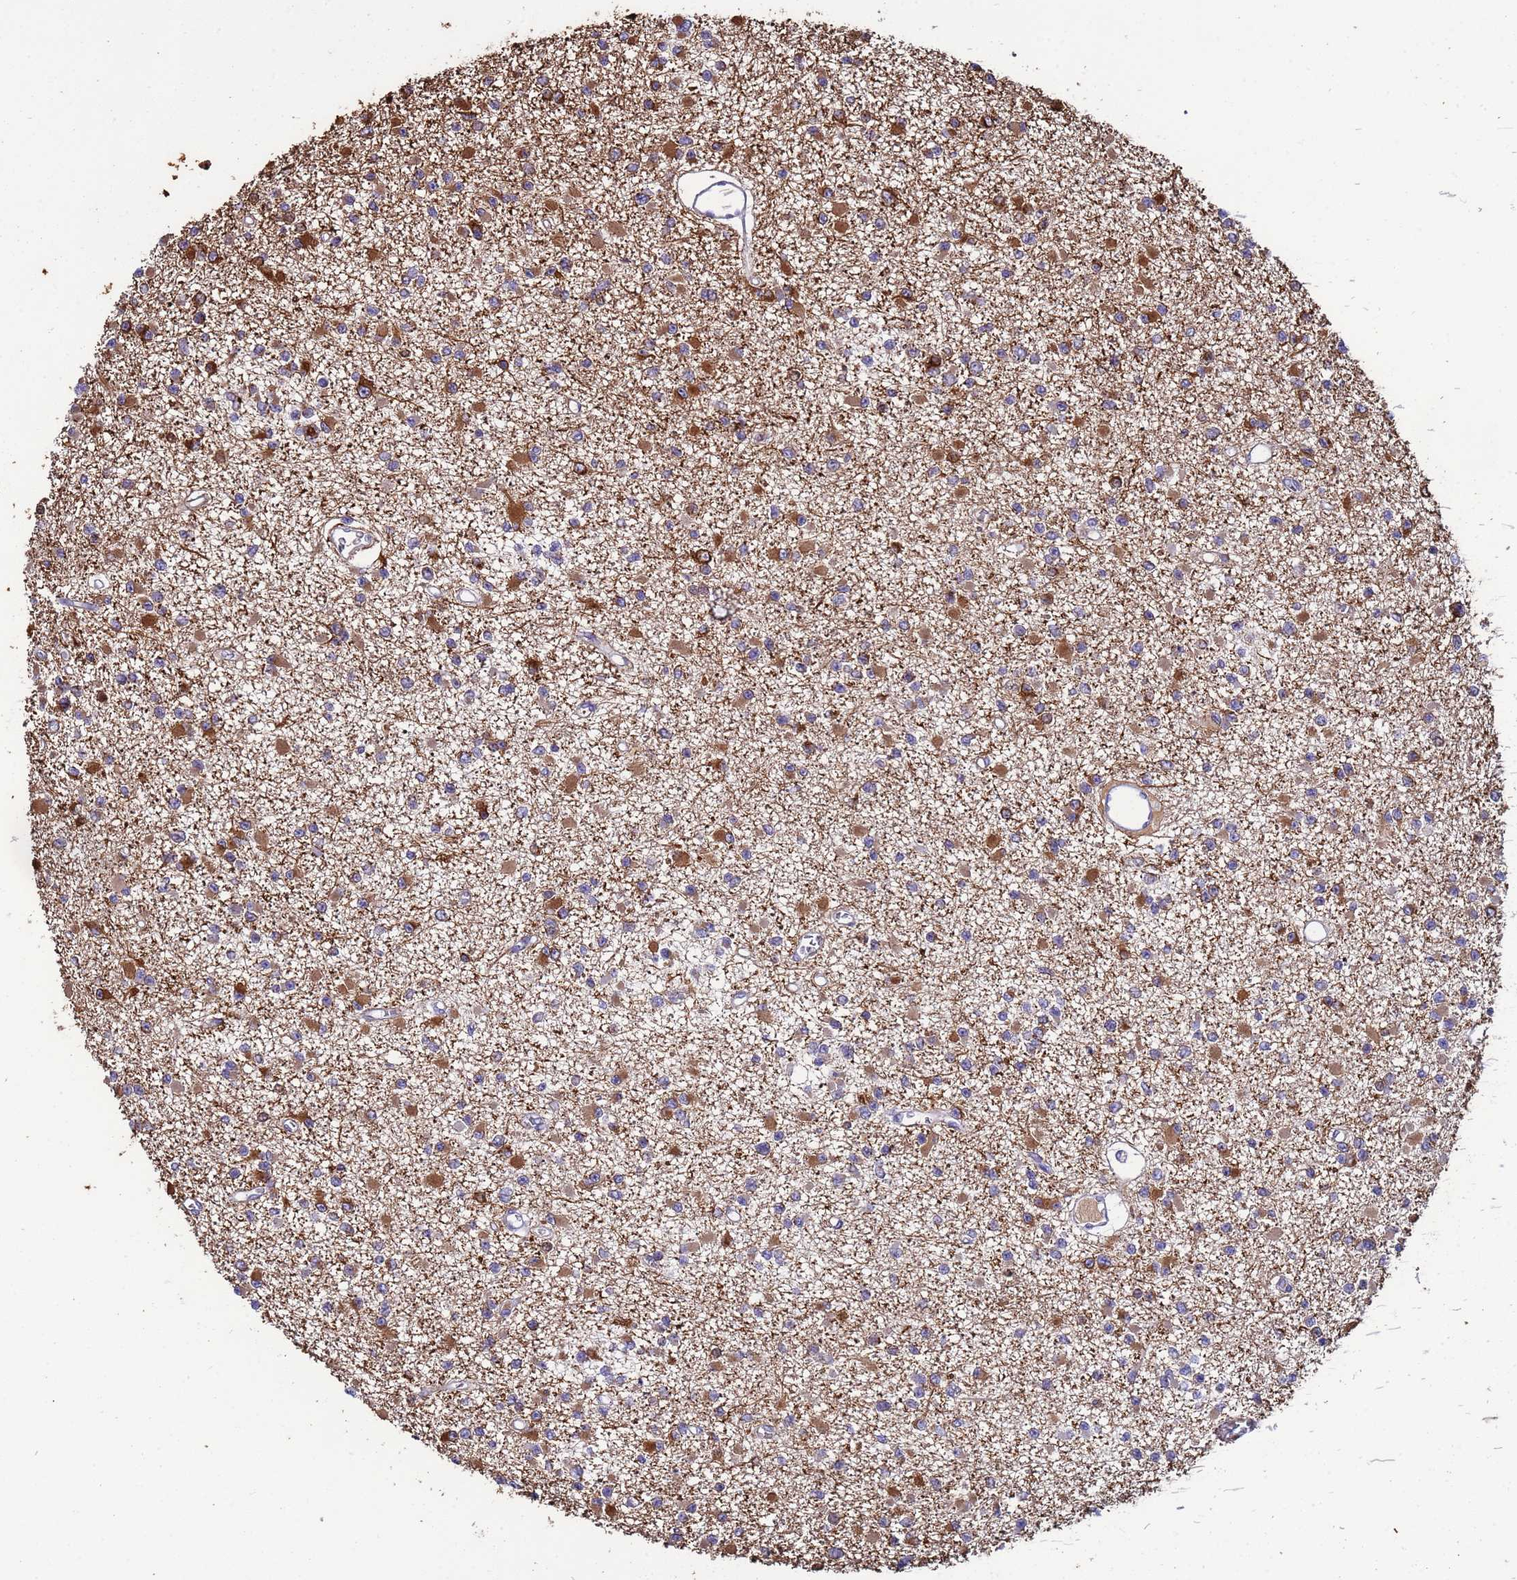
{"staining": {"intensity": "moderate", "quantity": "<25%", "location": "cytoplasmic/membranous"}, "tissue": "glioma", "cell_type": "Tumor cells", "image_type": "cancer", "snomed": [{"axis": "morphology", "description": "Glioma, malignant, Low grade"}, {"axis": "topography", "description": "Brain"}], "caption": "Protein analysis of glioma tissue demonstrates moderate cytoplasmic/membranous expression in approximately <25% of tumor cells.", "gene": "PAQR7", "patient": {"sex": "female", "age": 22}}